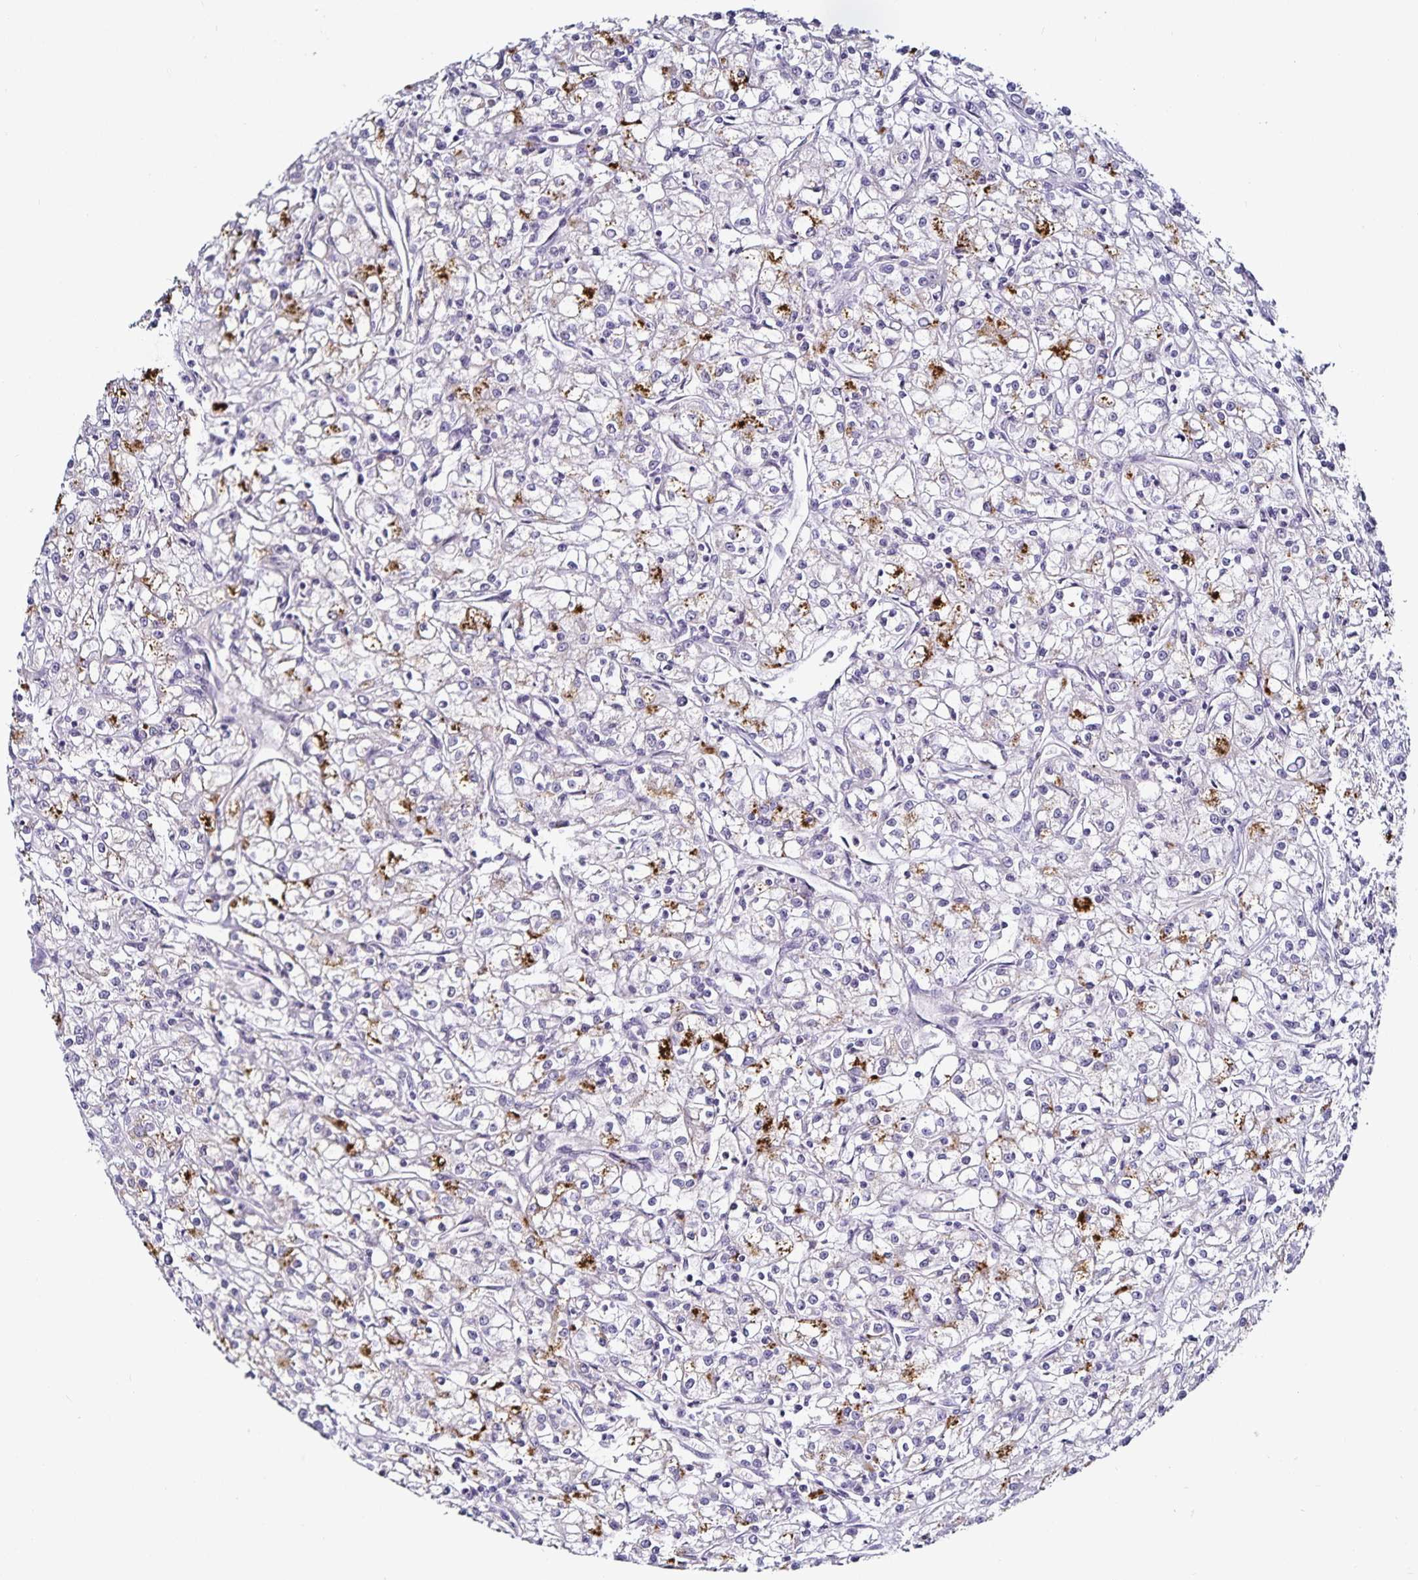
{"staining": {"intensity": "moderate", "quantity": "25%-75%", "location": "cytoplasmic/membranous"}, "tissue": "renal cancer", "cell_type": "Tumor cells", "image_type": "cancer", "snomed": [{"axis": "morphology", "description": "Adenocarcinoma, NOS"}, {"axis": "topography", "description": "Kidney"}], "caption": "Renal adenocarcinoma stained with a brown dye exhibits moderate cytoplasmic/membranous positive positivity in about 25%-75% of tumor cells.", "gene": "TTR", "patient": {"sex": "female", "age": 59}}